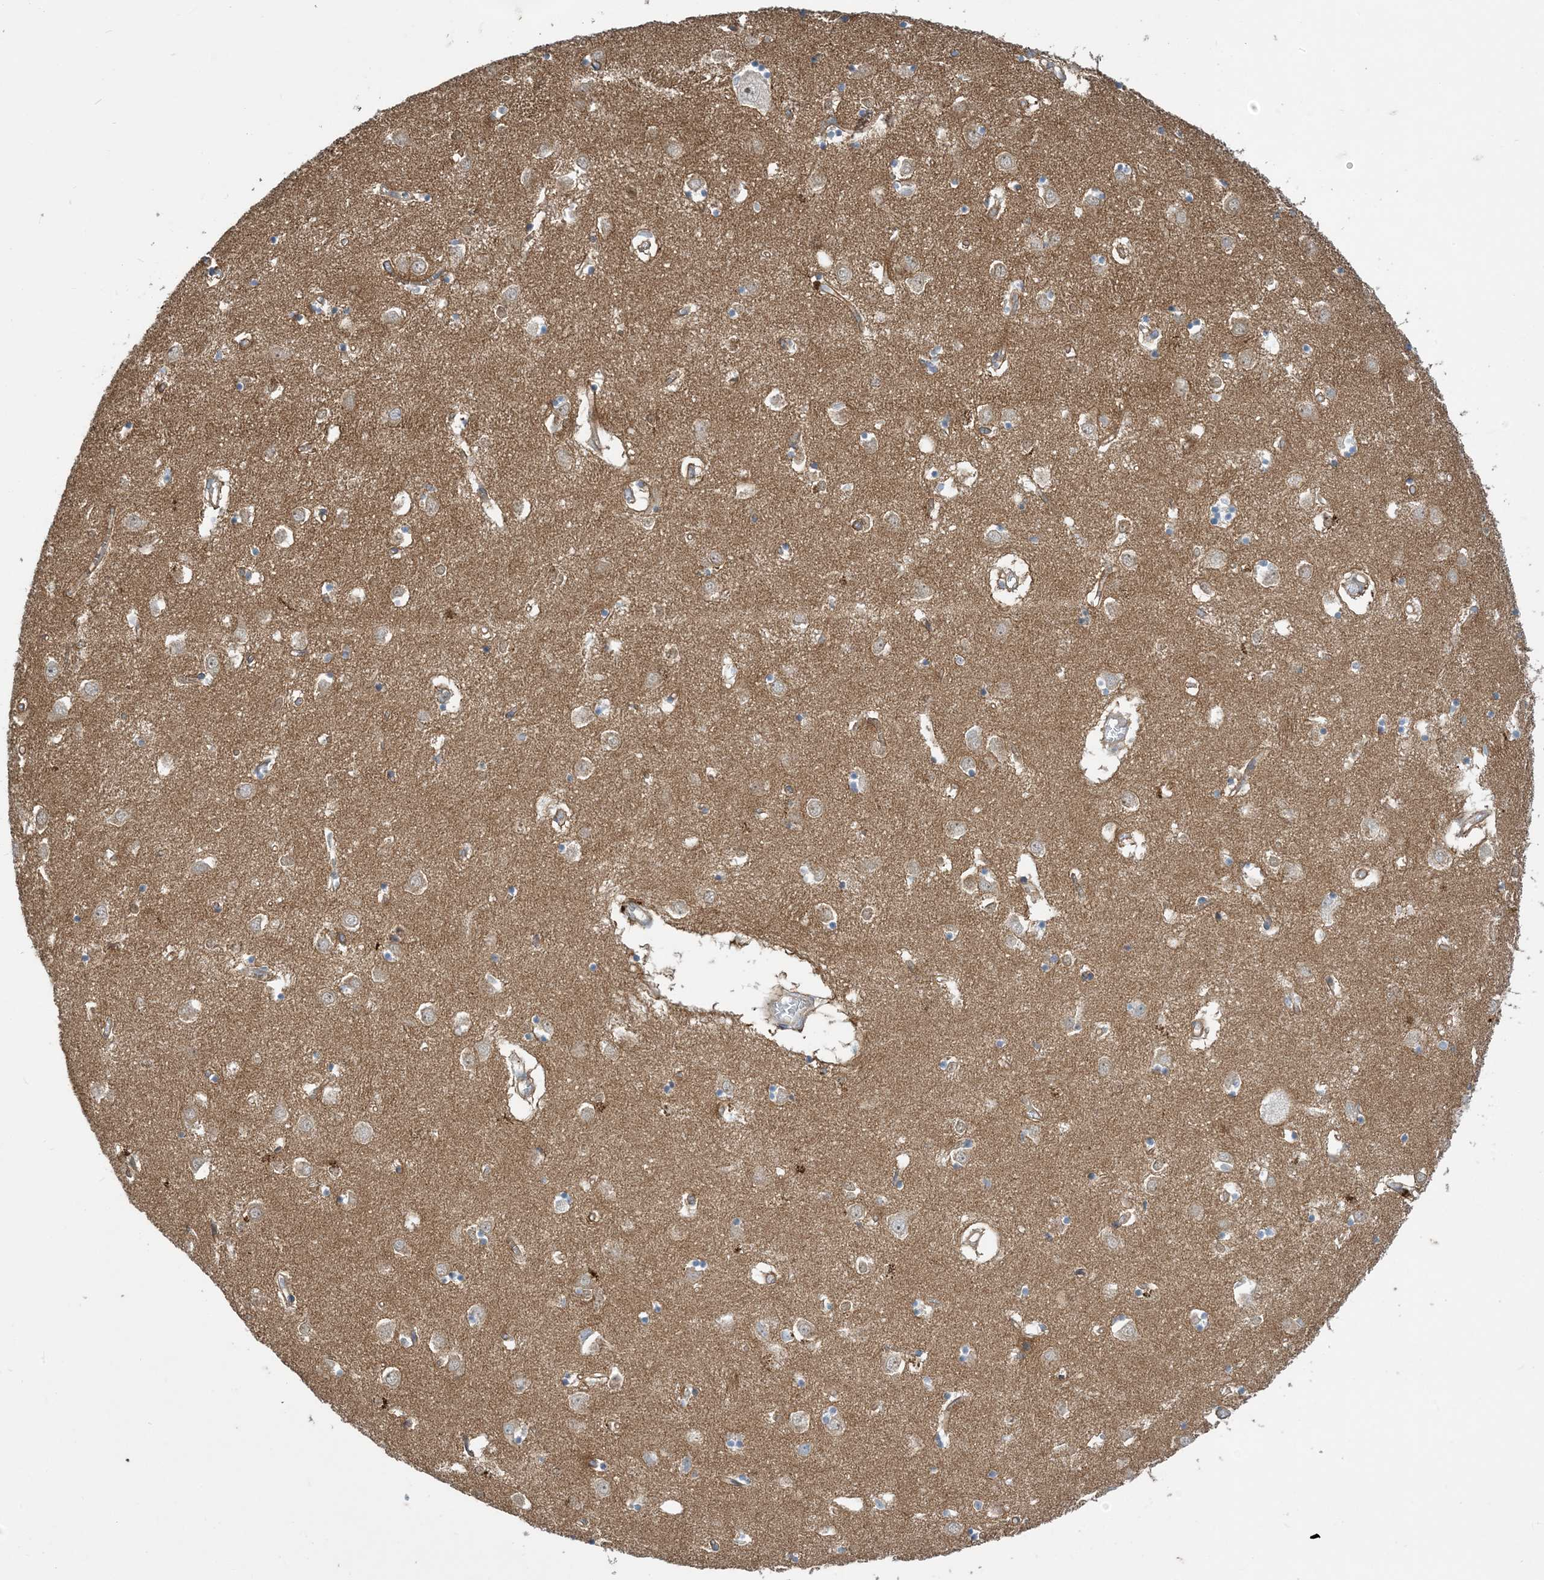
{"staining": {"intensity": "weak", "quantity": "<25%", "location": "cytoplasmic/membranous"}, "tissue": "caudate", "cell_type": "Glial cells", "image_type": "normal", "snomed": [{"axis": "morphology", "description": "Normal tissue, NOS"}, {"axis": "topography", "description": "Lateral ventricle wall"}], "caption": "Immunohistochemical staining of unremarkable caudate demonstrates no significant expression in glial cells.", "gene": "AOC1", "patient": {"sex": "male", "age": 70}}